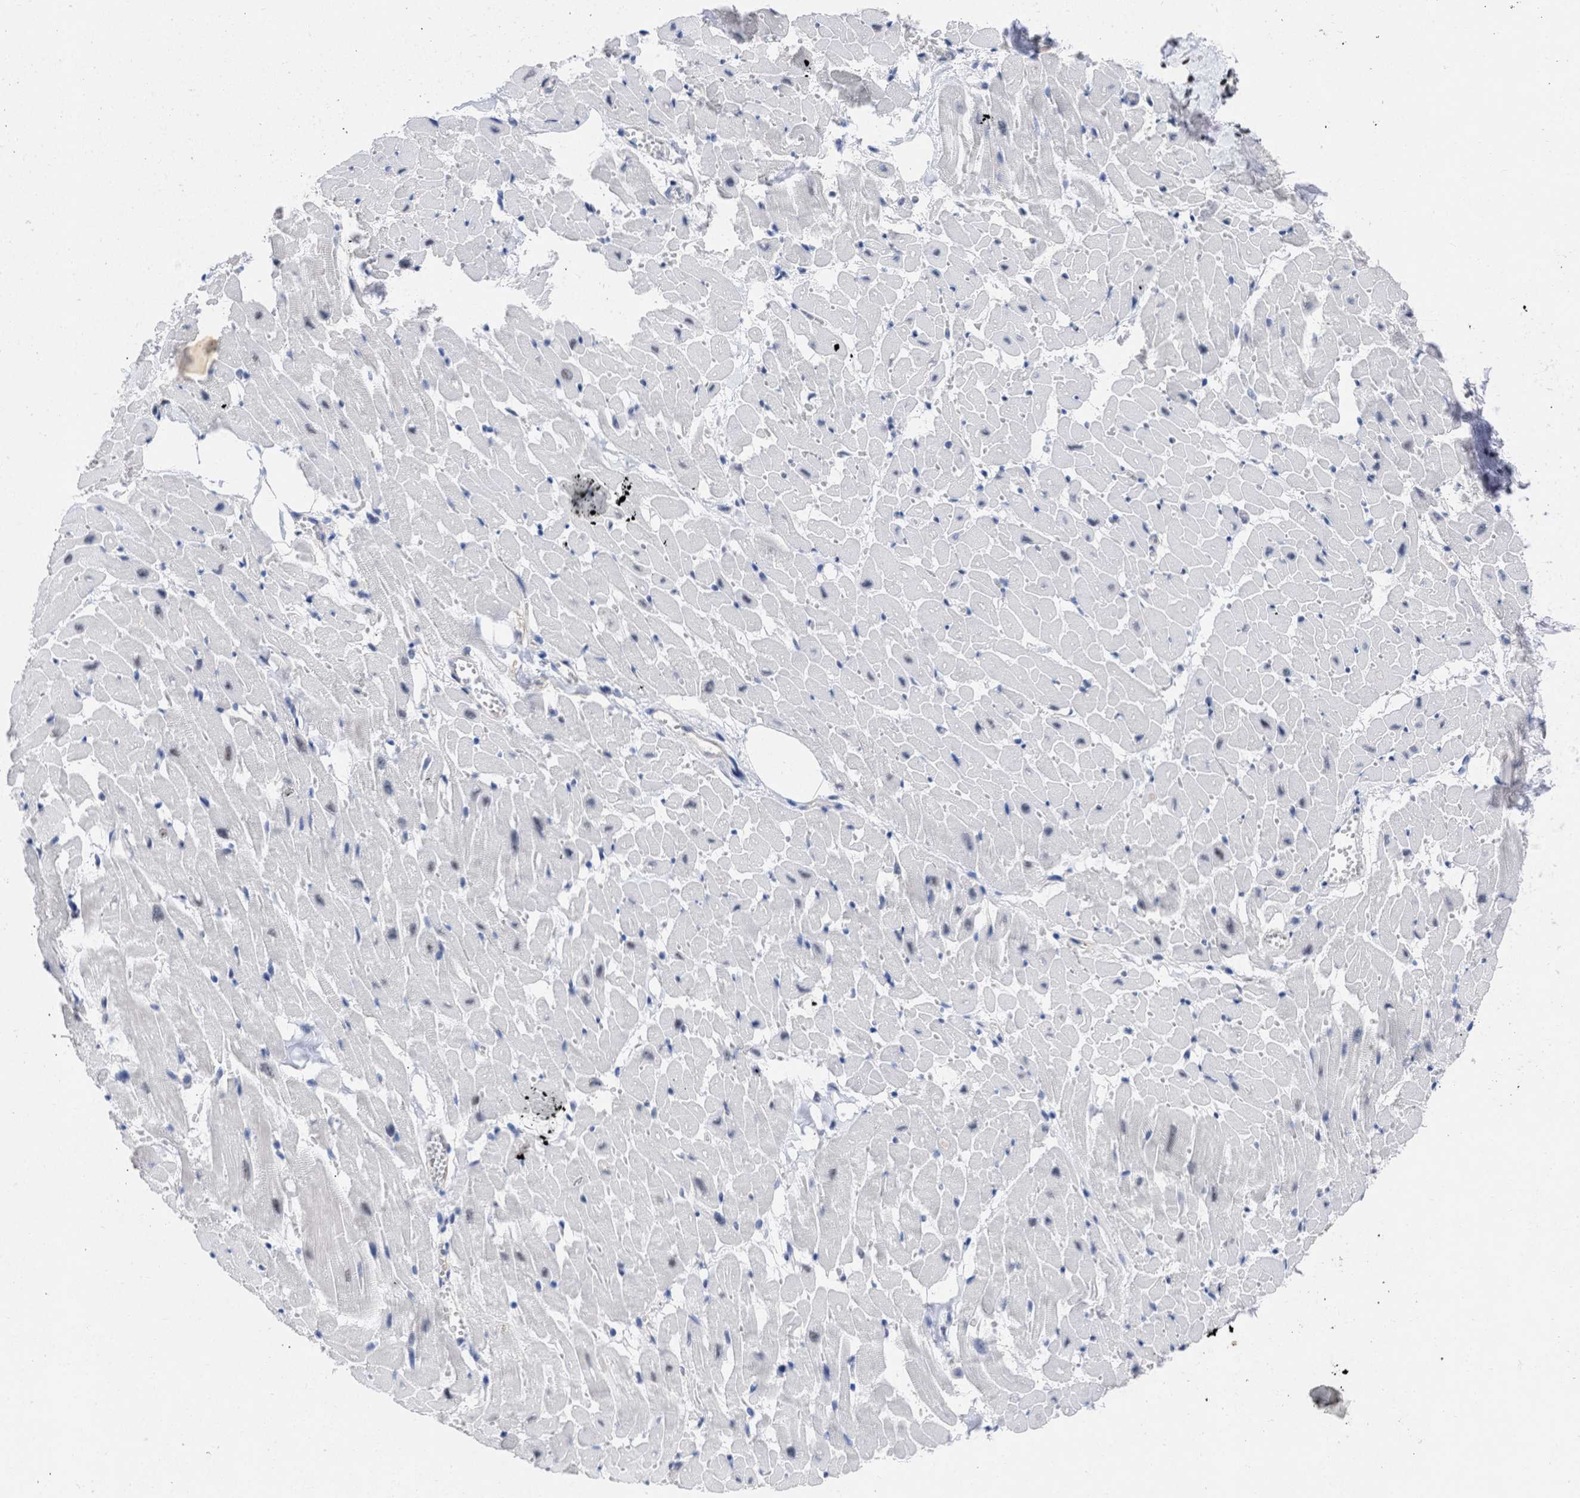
{"staining": {"intensity": "negative", "quantity": "none", "location": "none"}, "tissue": "heart muscle", "cell_type": "Cardiomyocytes", "image_type": "normal", "snomed": [{"axis": "morphology", "description": "Normal tissue, NOS"}, {"axis": "topography", "description": "Heart"}], "caption": "Protein analysis of unremarkable heart muscle shows no significant positivity in cardiomyocytes. (DAB IHC, high magnification).", "gene": "DDX41", "patient": {"sex": "female", "age": 19}}